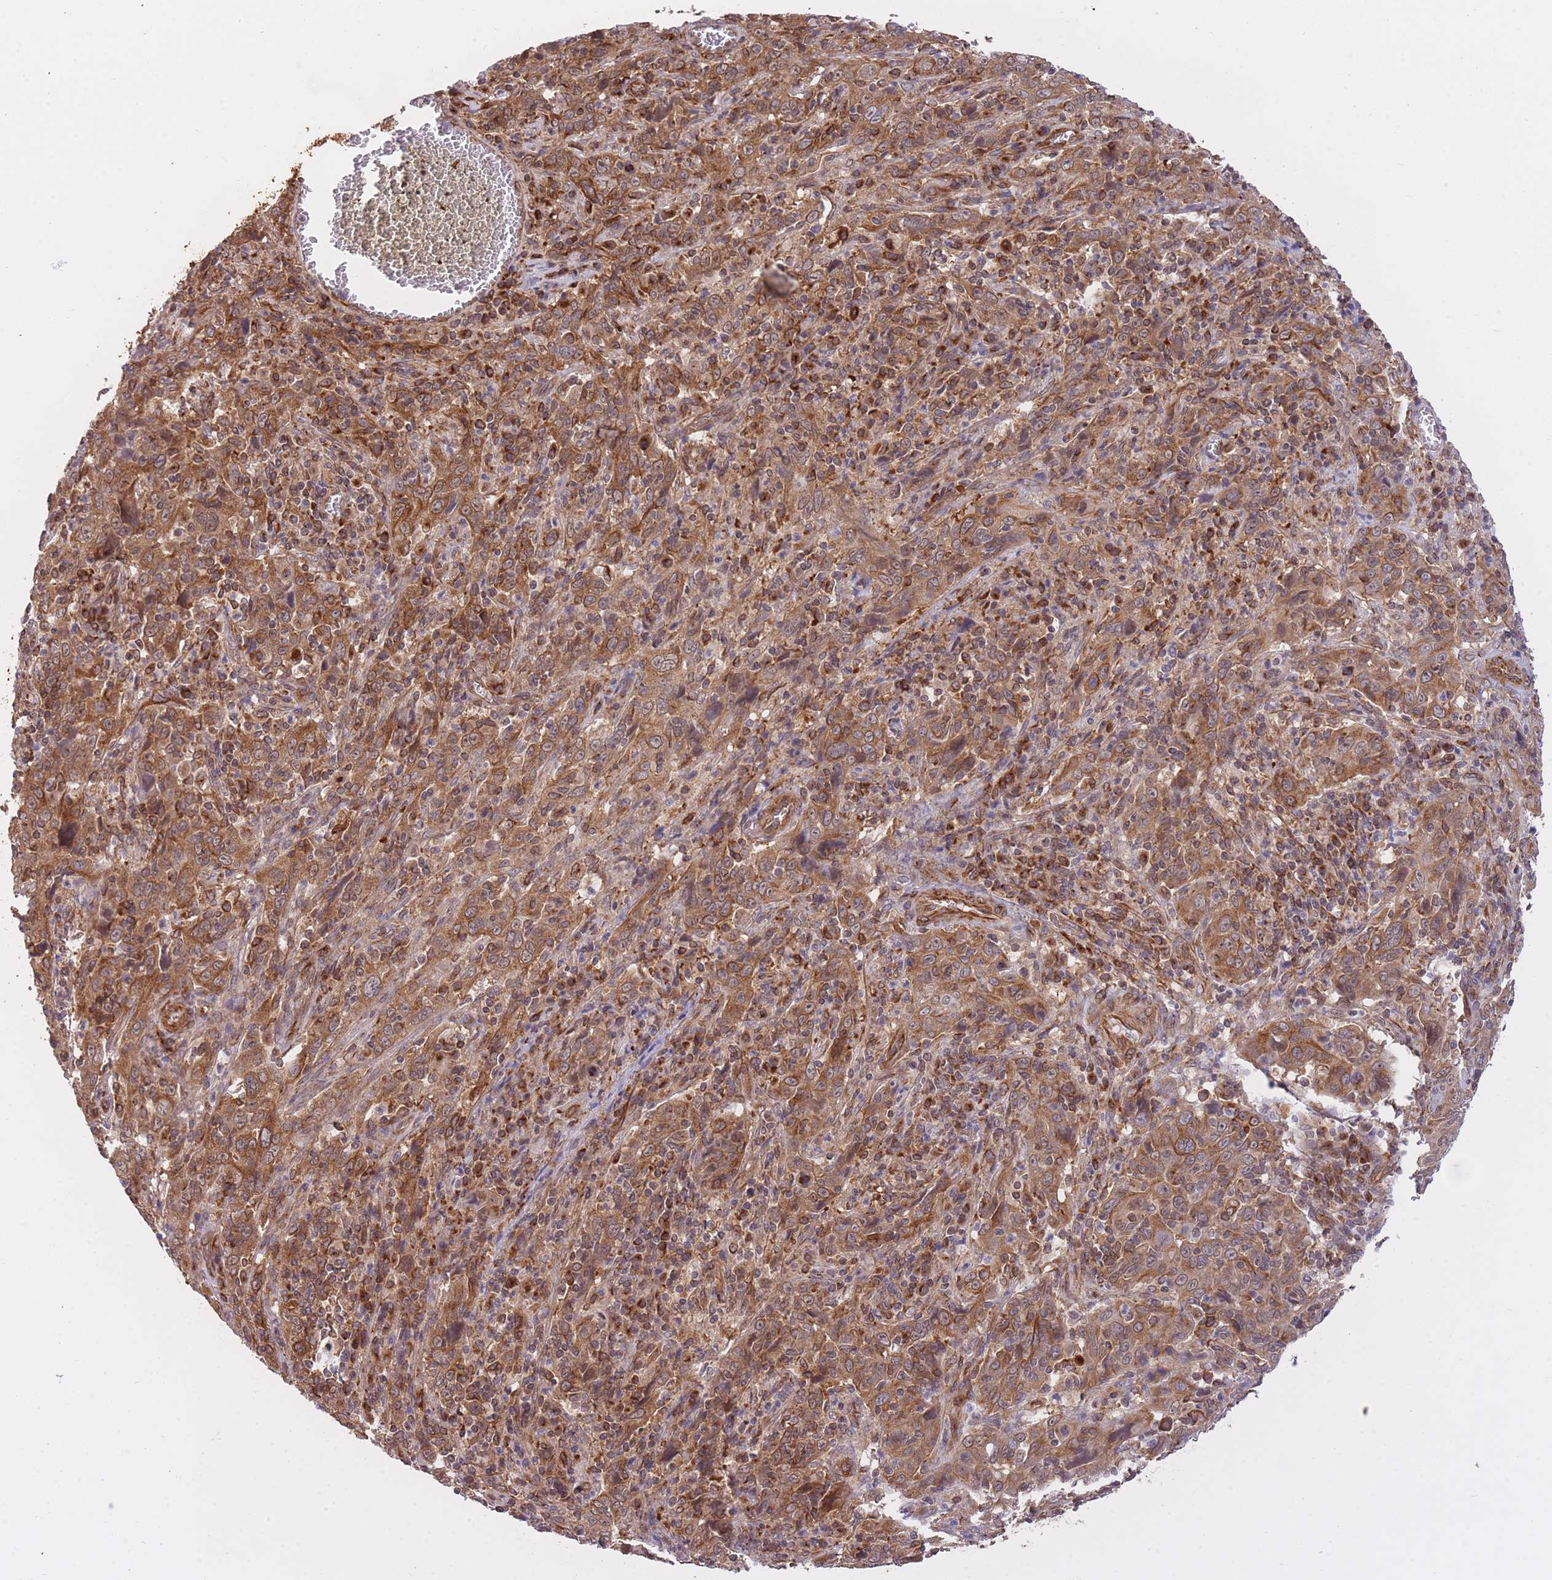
{"staining": {"intensity": "moderate", "quantity": ">75%", "location": "cytoplasmic/membranous"}, "tissue": "cervical cancer", "cell_type": "Tumor cells", "image_type": "cancer", "snomed": [{"axis": "morphology", "description": "Squamous cell carcinoma, NOS"}, {"axis": "topography", "description": "Cervix"}], "caption": "A brown stain labels moderate cytoplasmic/membranous staining of a protein in cervical squamous cell carcinoma tumor cells.", "gene": "EXOSC8", "patient": {"sex": "female", "age": 46}}